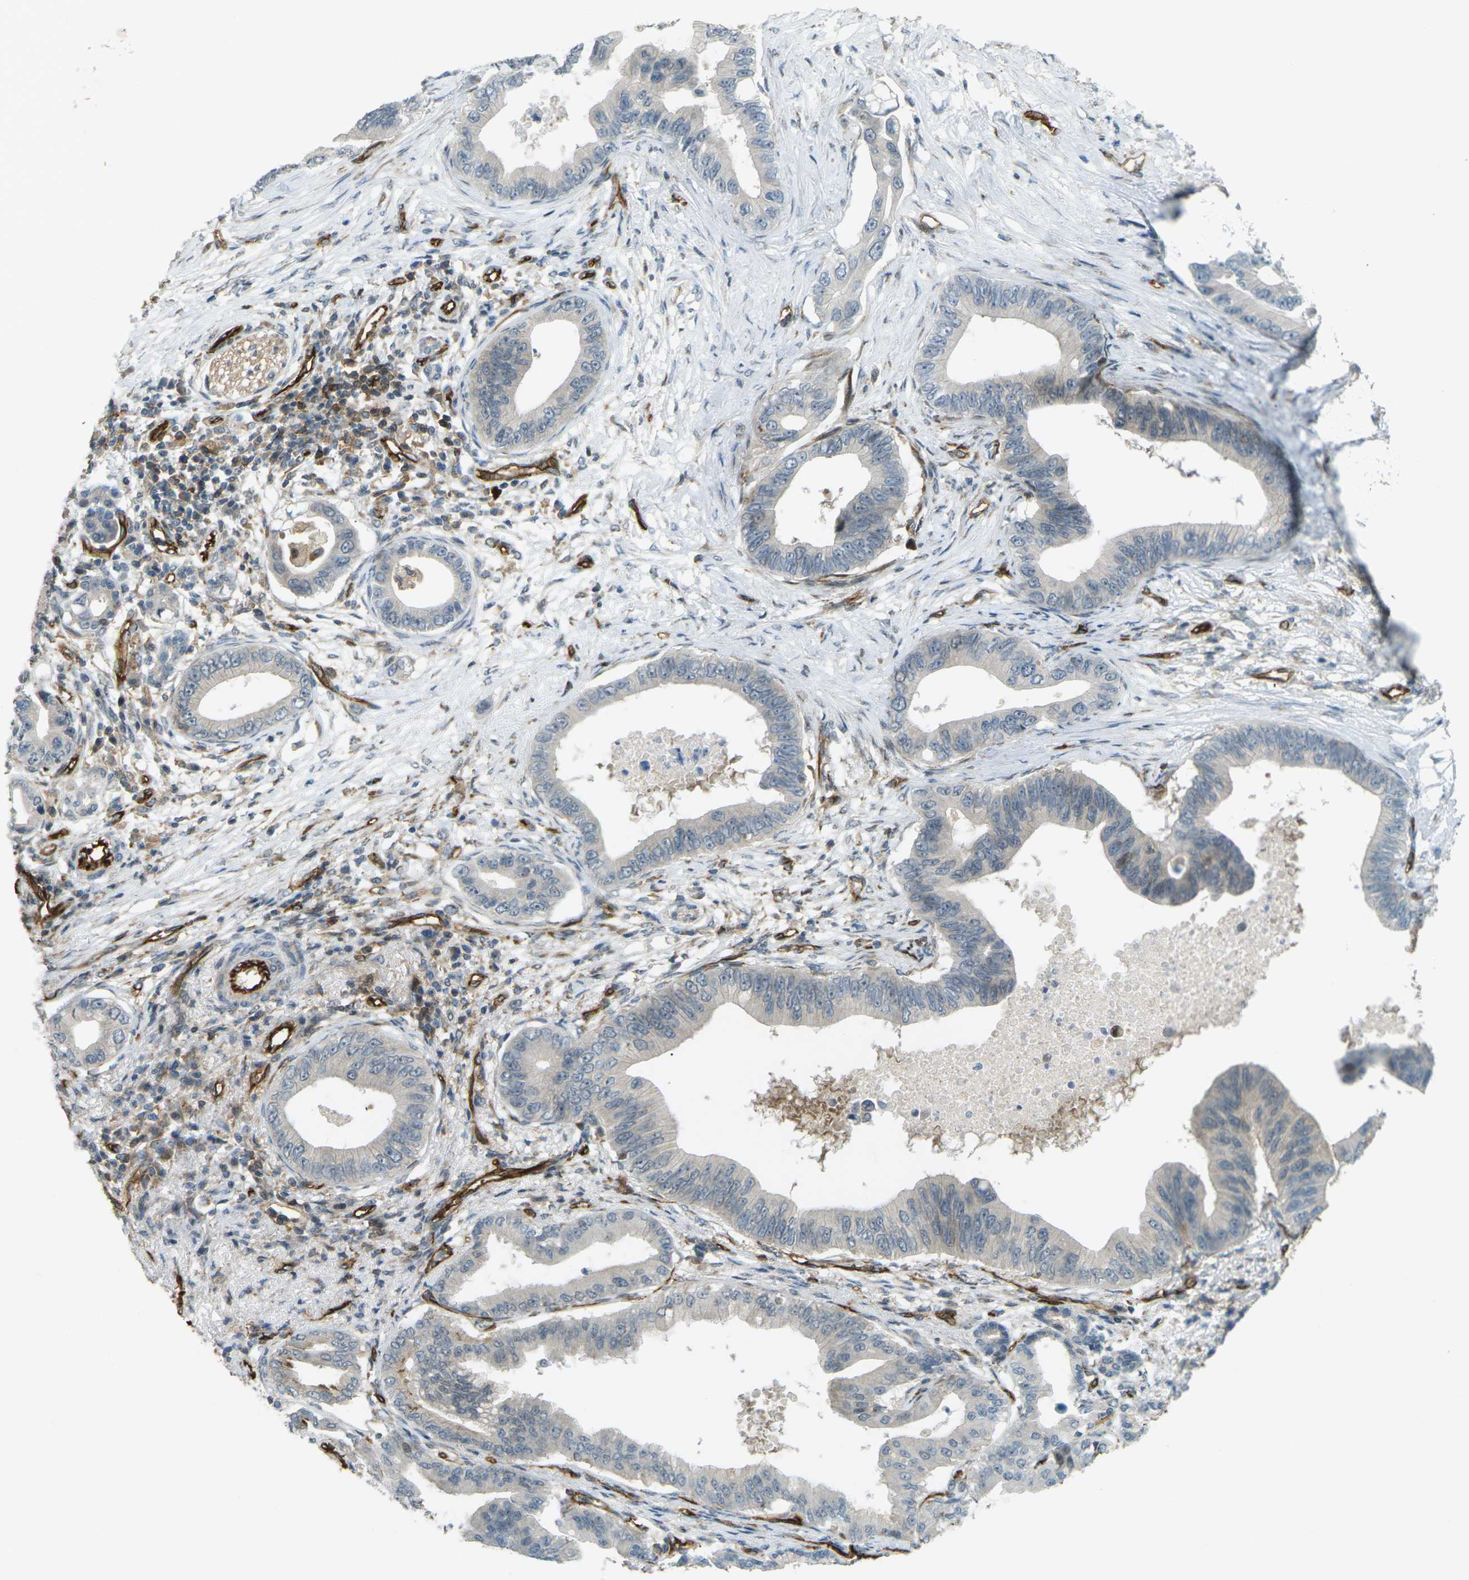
{"staining": {"intensity": "weak", "quantity": "<25%", "location": "cytoplasmic/membranous"}, "tissue": "pancreatic cancer", "cell_type": "Tumor cells", "image_type": "cancer", "snomed": [{"axis": "morphology", "description": "Adenocarcinoma, NOS"}, {"axis": "topography", "description": "Pancreas"}], "caption": "DAB immunohistochemical staining of adenocarcinoma (pancreatic) demonstrates no significant staining in tumor cells.", "gene": "S1PR1", "patient": {"sex": "male", "age": 77}}